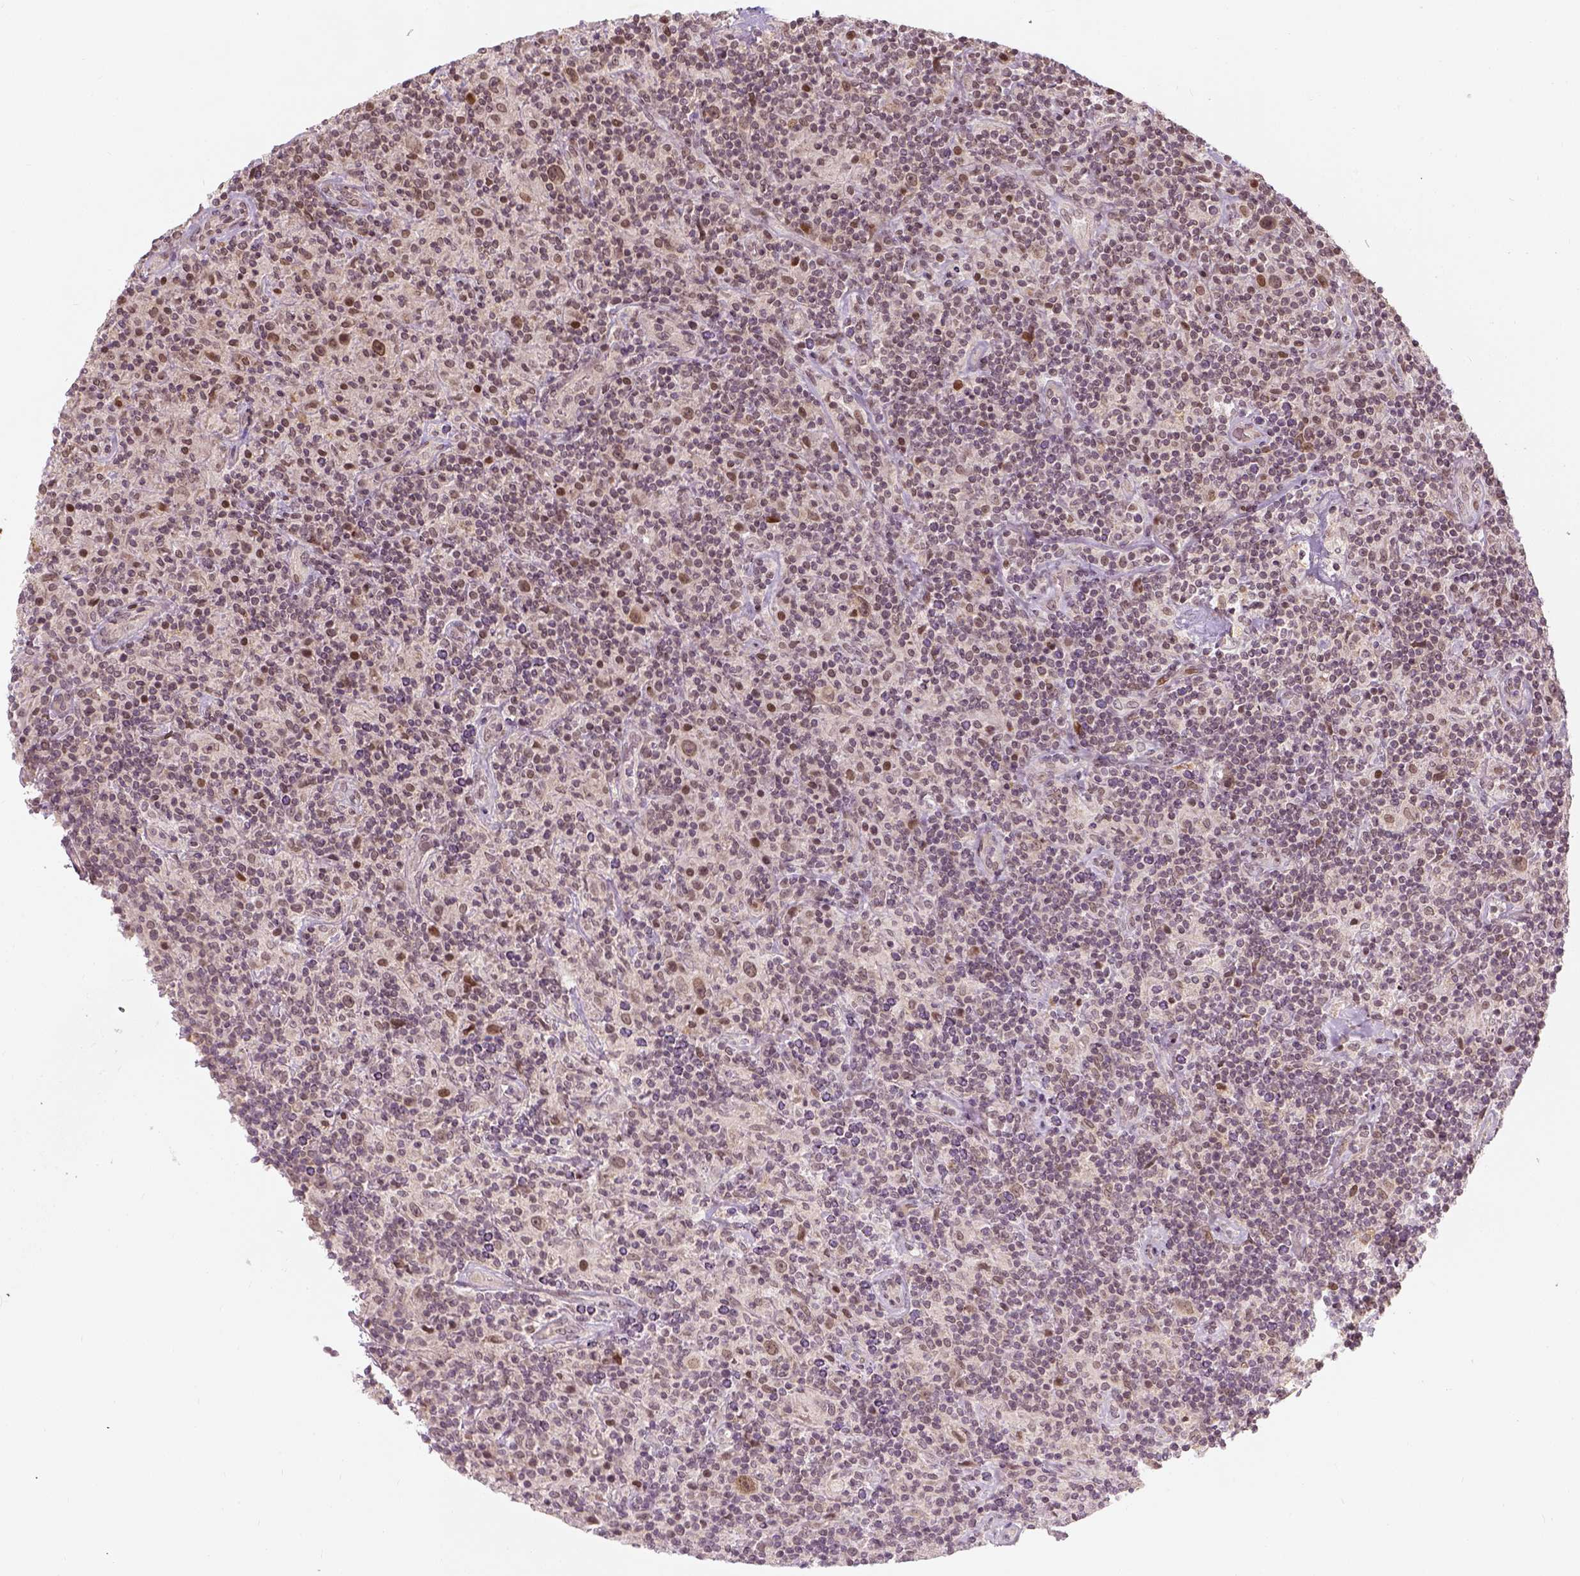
{"staining": {"intensity": "negative", "quantity": "none", "location": "none"}, "tissue": "lymphoma", "cell_type": "Tumor cells", "image_type": "cancer", "snomed": [{"axis": "morphology", "description": "Hodgkin's disease, NOS"}, {"axis": "topography", "description": "Lymph node"}], "caption": "Immunohistochemistry (IHC) of human lymphoma shows no expression in tumor cells.", "gene": "ZMAT3", "patient": {"sex": "male", "age": 70}}